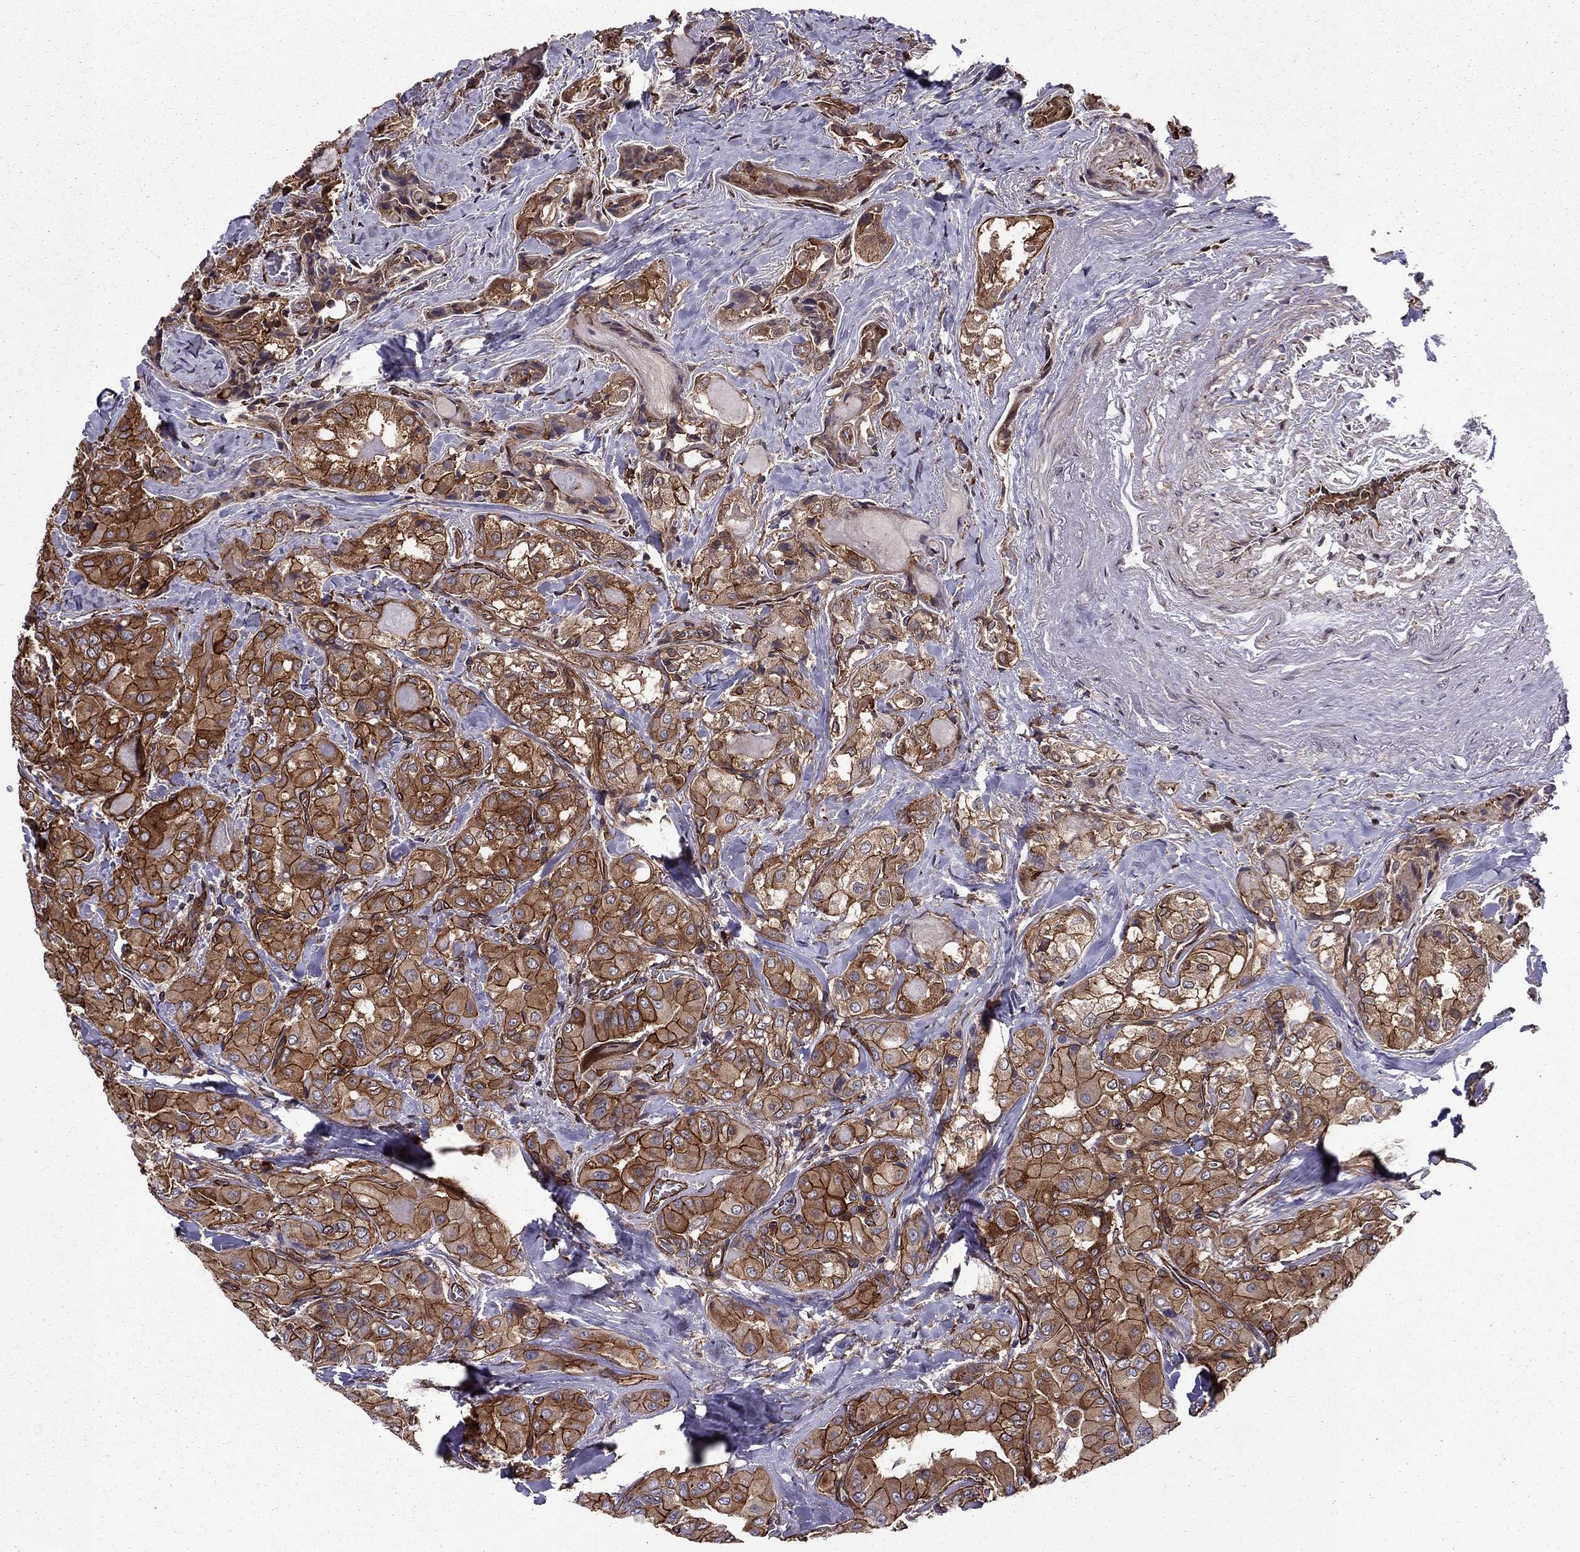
{"staining": {"intensity": "strong", "quantity": "25%-75%", "location": "cytoplasmic/membranous"}, "tissue": "thyroid cancer", "cell_type": "Tumor cells", "image_type": "cancer", "snomed": [{"axis": "morphology", "description": "Normal tissue, NOS"}, {"axis": "morphology", "description": "Papillary adenocarcinoma, NOS"}, {"axis": "topography", "description": "Thyroid gland"}], "caption": "Thyroid papillary adenocarcinoma tissue shows strong cytoplasmic/membranous staining in about 25%-75% of tumor cells (IHC, brightfield microscopy, high magnification).", "gene": "SHMT1", "patient": {"sex": "female", "age": 66}}